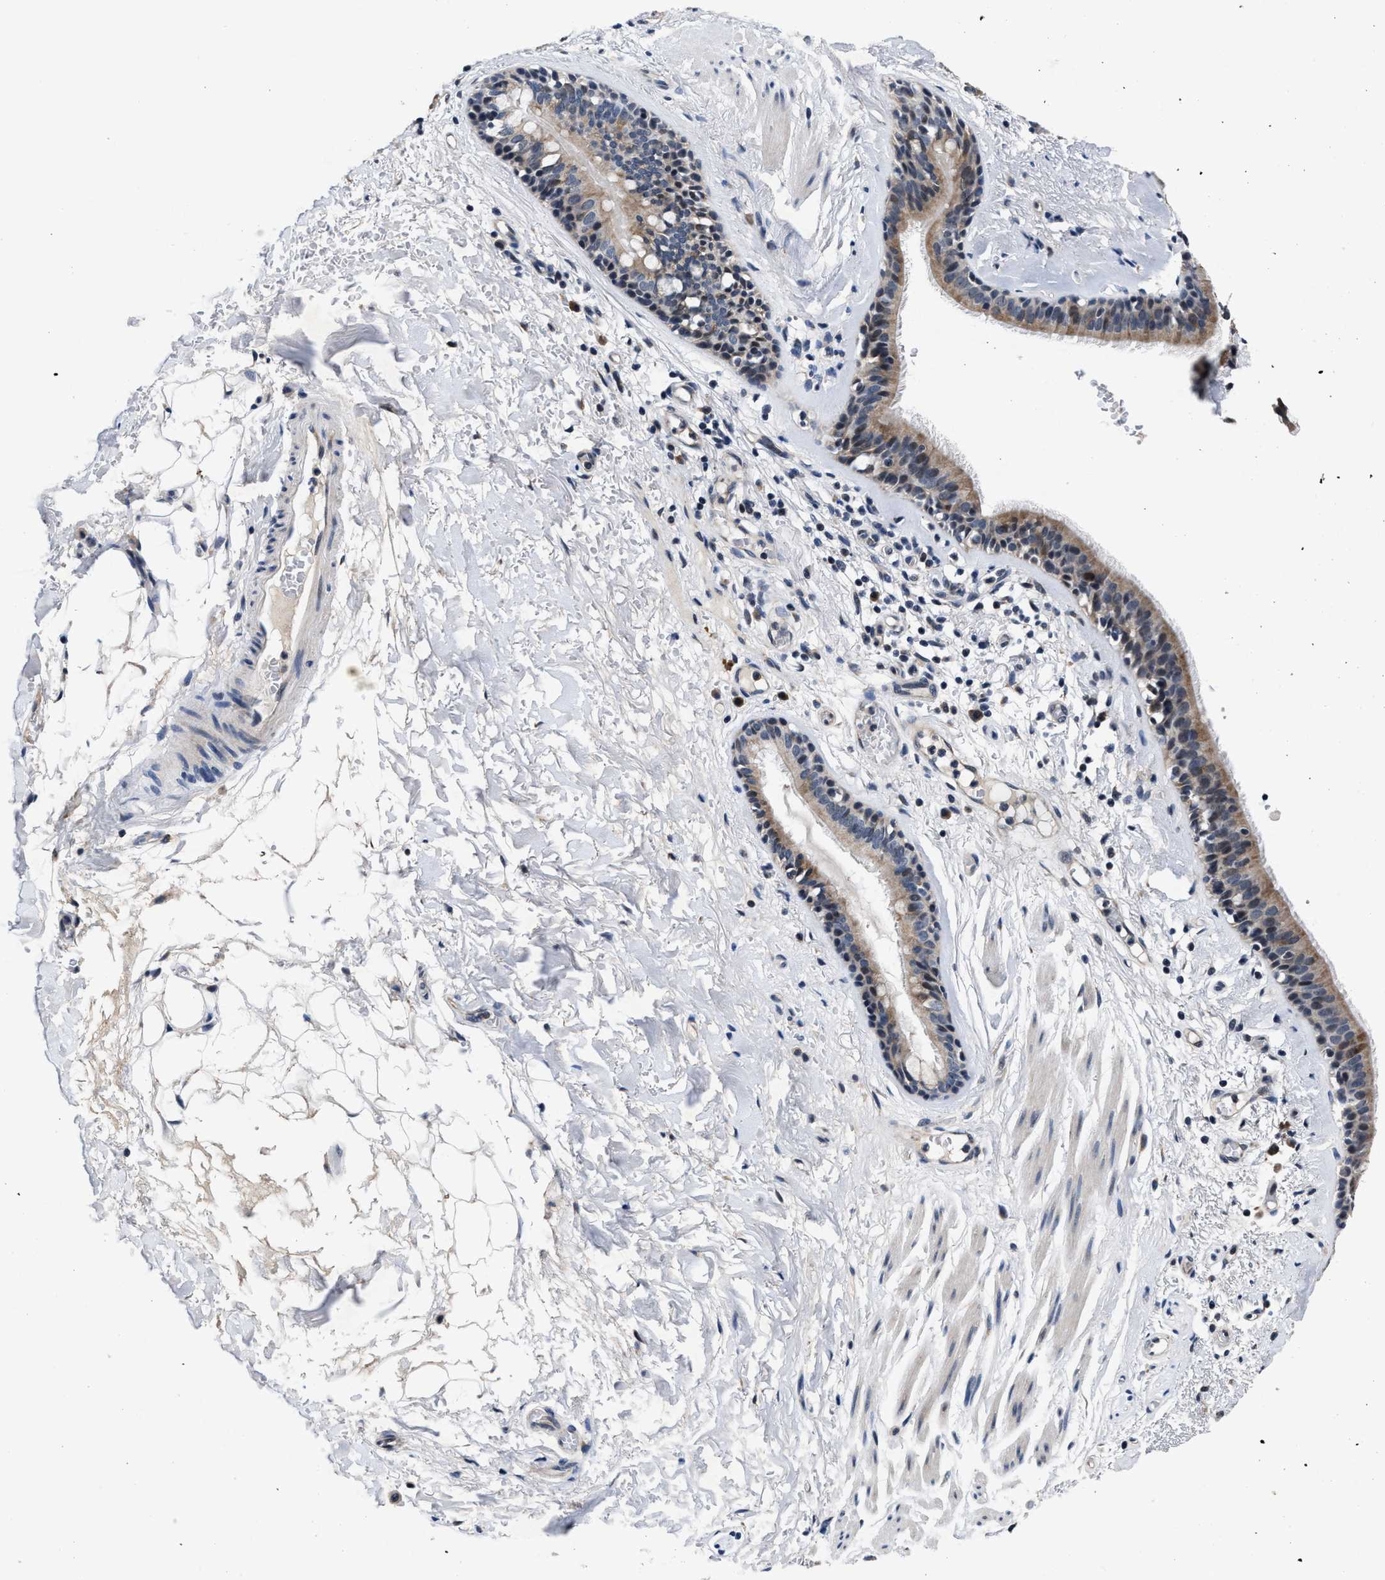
{"staining": {"intensity": "moderate", "quantity": ">75%", "location": "cytoplasmic/membranous"}, "tissue": "bronchus", "cell_type": "Respiratory epithelial cells", "image_type": "normal", "snomed": [{"axis": "morphology", "description": "Normal tissue, NOS"}, {"axis": "topography", "description": "Cartilage tissue"}], "caption": "Immunohistochemical staining of benign bronchus exhibits >75% levels of moderate cytoplasmic/membranous protein expression in approximately >75% of respiratory epithelial cells.", "gene": "TMEM53", "patient": {"sex": "female", "age": 63}}